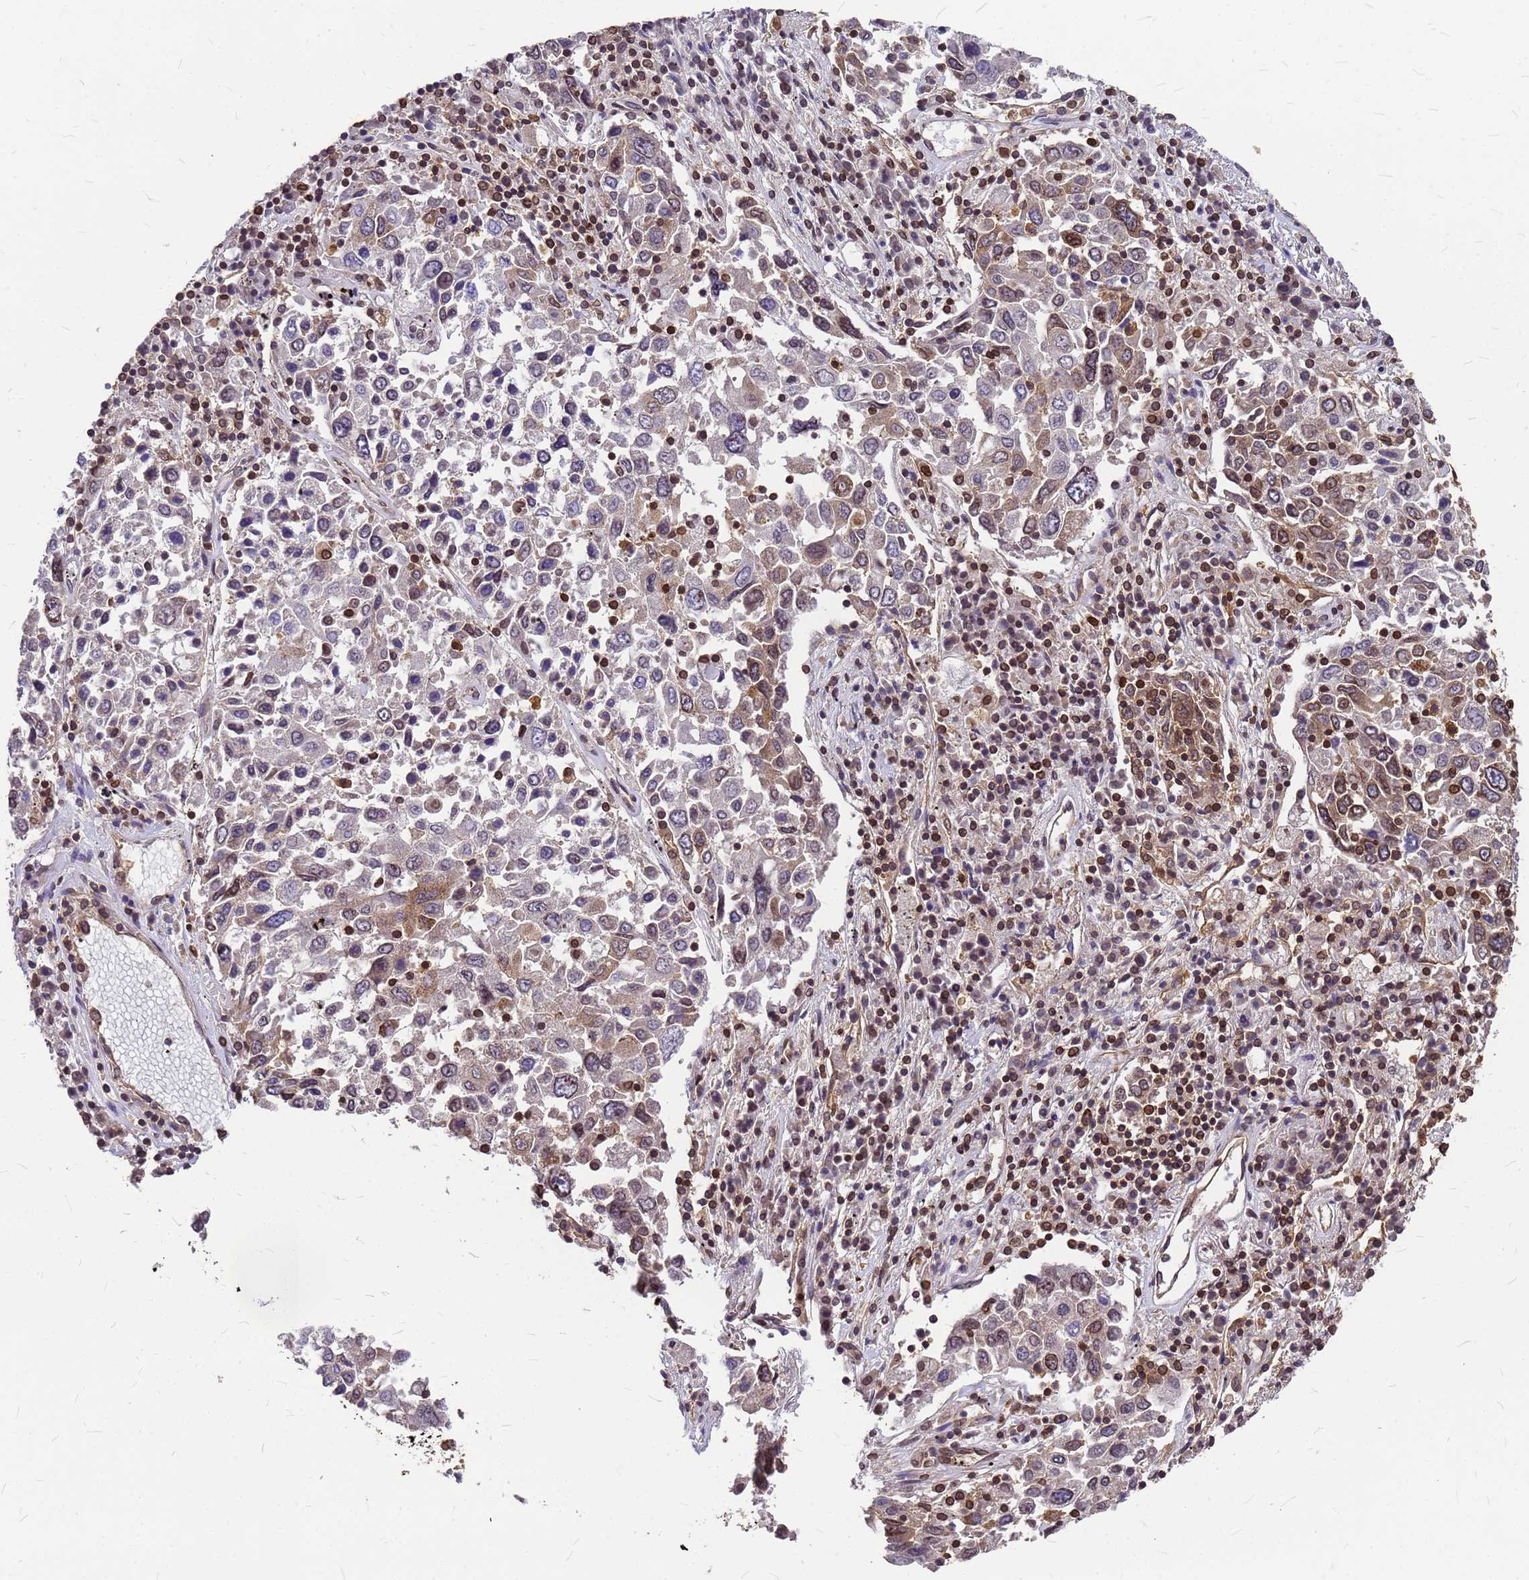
{"staining": {"intensity": "moderate", "quantity": "25%-75%", "location": "cytoplasmic/membranous,nuclear"}, "tissue": "lung cancer", "cell_type": "Tumor cells", "image_type": "cancer", "snomed": [{"axis": "morphology", "description": "Squamous cell carcinoma, NOS"}, {"axis": "topography", "description": "Lung"}], "caption": "Lung squamous cell carcinoma stained with a protein marker reveals moderate staining in tumor cells.", "gene": "C1orf35", "patient": {"sex": "male", "age": 65}}